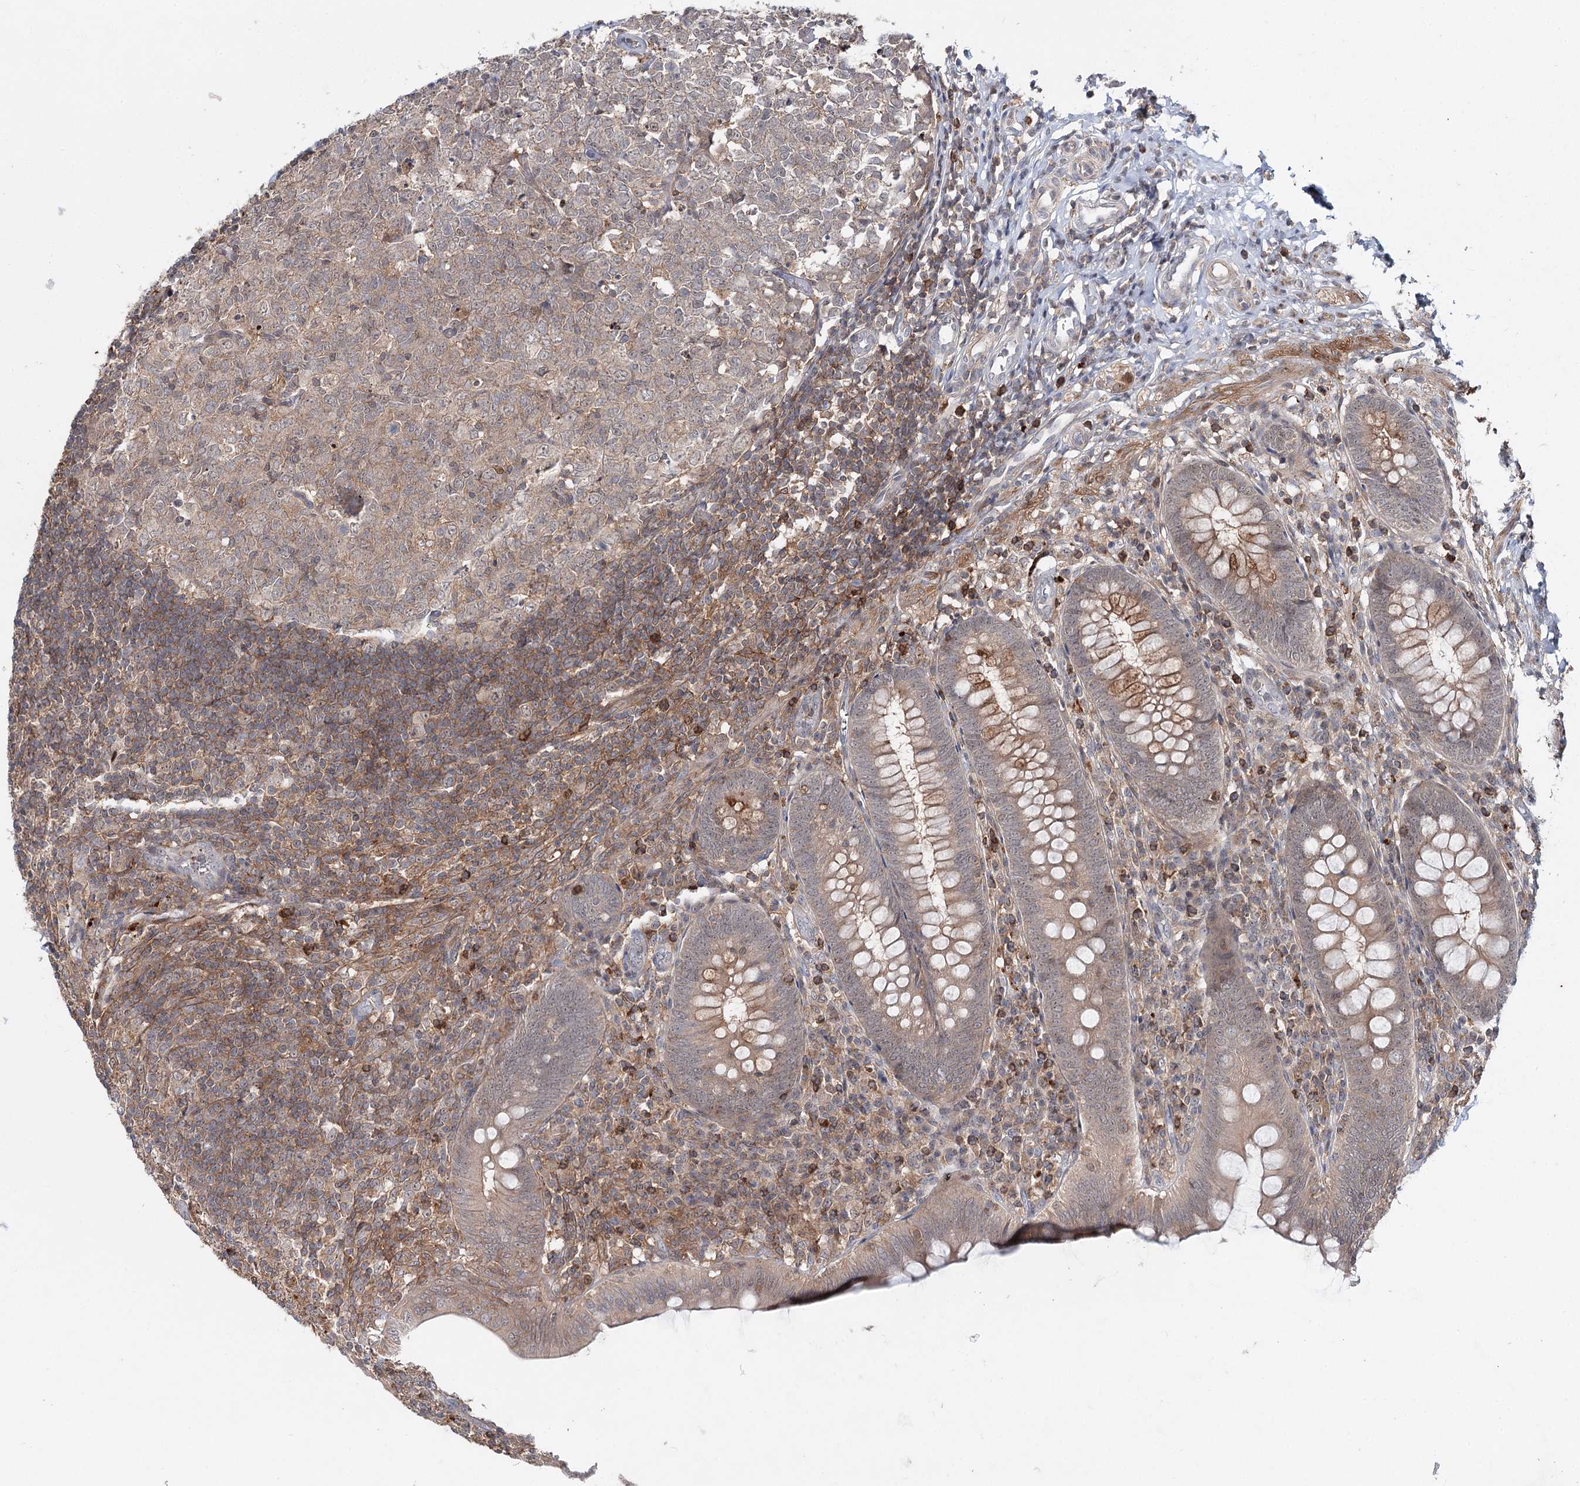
{"staining": {"intensity": "moderate", "quantity": ">75%", "location": "cytoplasmic/membranous,nuclear"}, "tissue": "appendix", "cell_type": "Glandular cells", "image_type": "normal", "snomed": [{"axis": "morphology", "description": "Normal tissue, NOS"}, {"axis": "topography", "description": "Appendix"}], "caption": "High-magnification brightfield microscopy of benign appendix stained with DAB (brown) and counterstained with hematoxylin (blue). glandular cells exhibit moderate cytoplasmic/membranous,nuclear positivity is present in approximately>75% of cells.", "gene": "WDR44", "patient": {"sex": "male", "age": 14}}